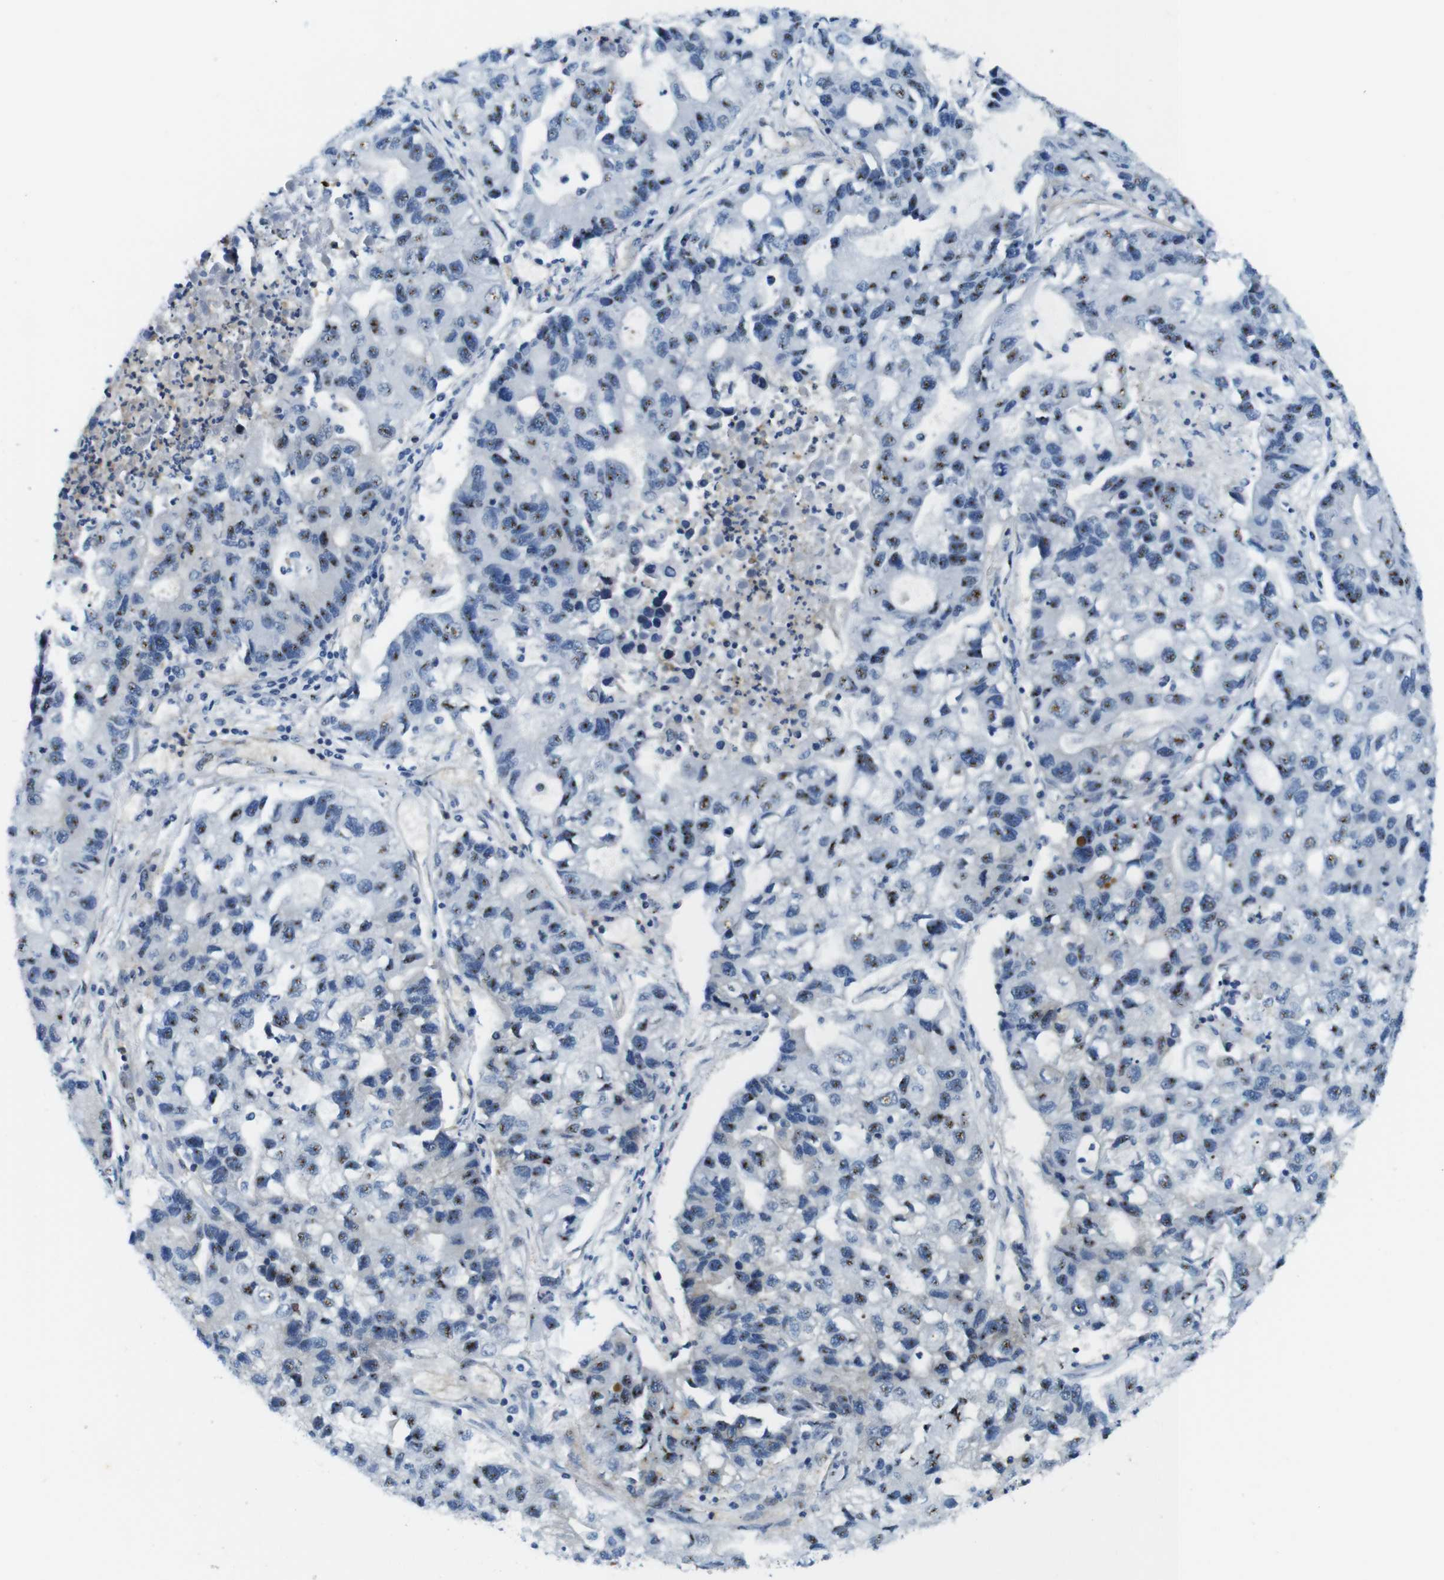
{"staining": {"intensity": "negative", "quantity": "none", "location": "none"}, "tissue": "lung cancer", "cell_type": "Tumor cells", "image_type": "cancer", "snomed": [{"axis": "morphology", "description": "Adenocarcinoma, NOS"}, {"axis": "topography", "description": "Lung"}], "caption": "DAB immunohistochemical staining of human lung adenocarcinoma displays no significant positivity in tumor cells.", "gene": "ZDHHC3", "patient": {"sex": "female", "age": 51}}